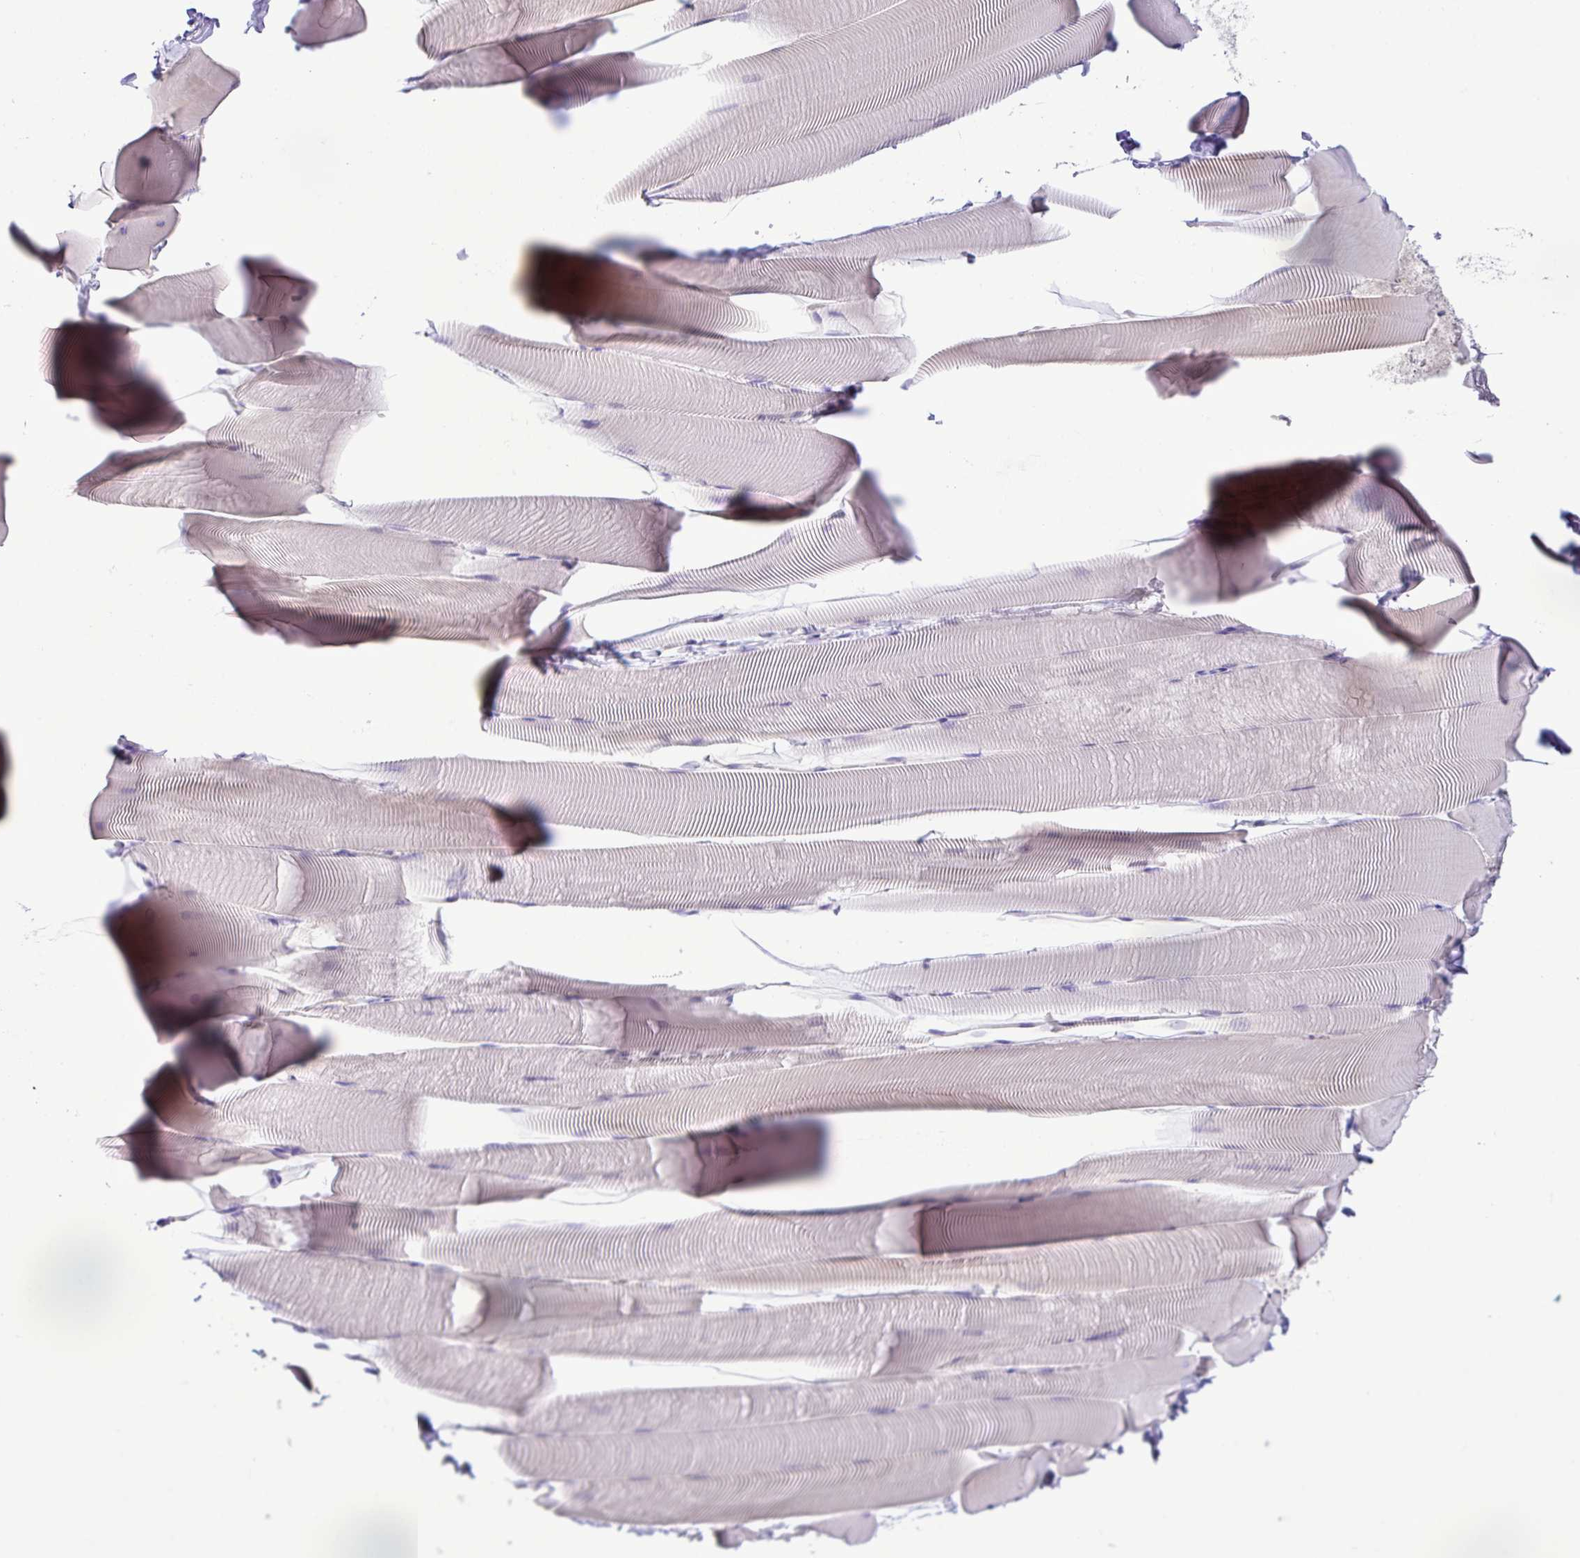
{"staining": {"intensity": "weak", "quantity": "<25%", "location": "cytoplasmic/membranous"}, "tissue": "skeletal muscle", "cell_type": "Myocytes", "image_type": "normal", "snomed": [{"axis": "morphology", "description": "Normal tissue, NOS"}, {"axis": "topography", "description": "Skeletal muscle"}], "caption": "Immunohistochemical staining of benign skeletal muscle displays no significant positivity in myocytes.", "gene": "D2HGDH", "patient": {"sex": "male", "age": 25}}